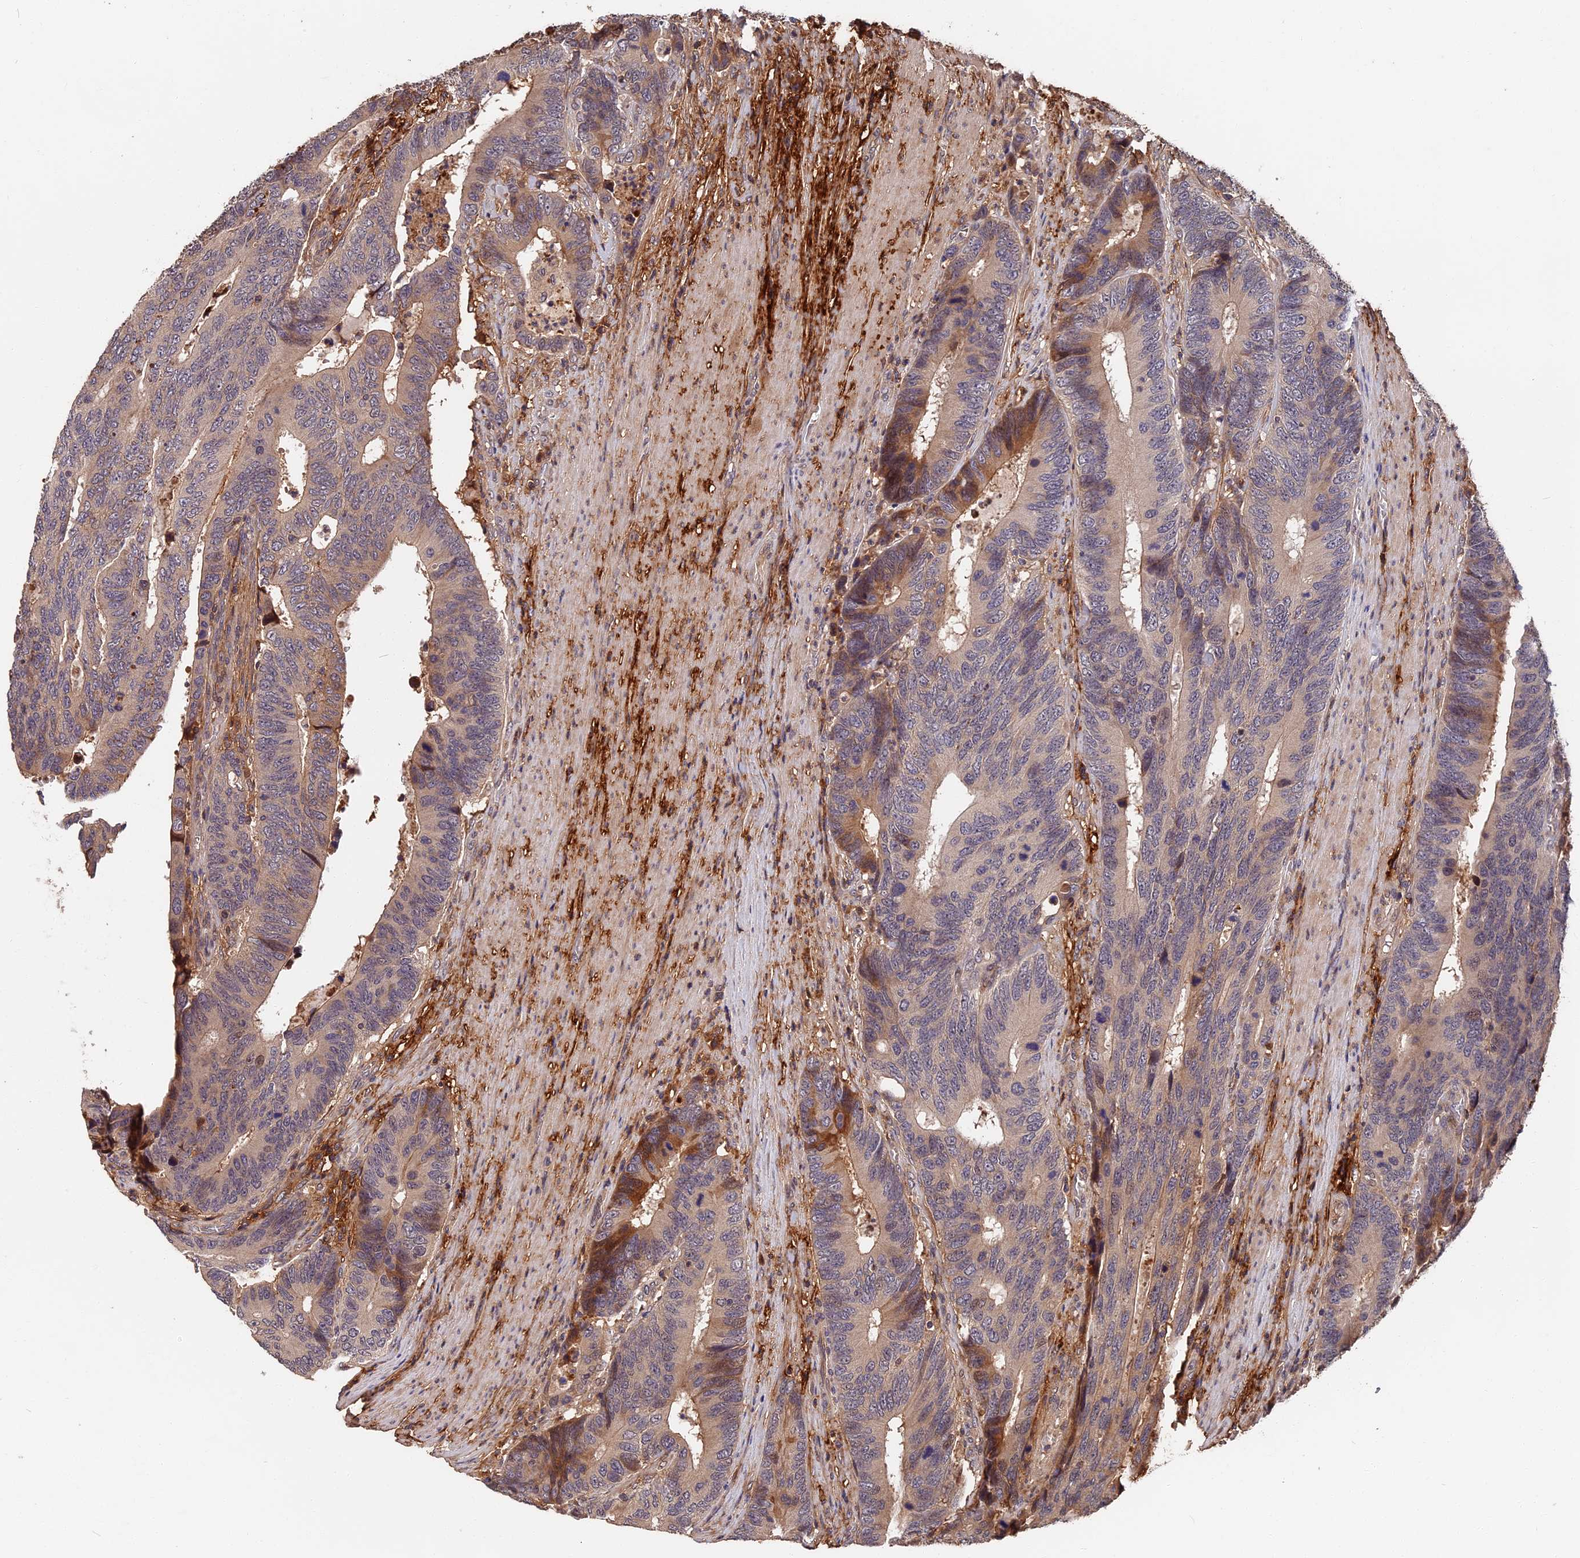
{"staining": {"intensity": "moderate", "quantity": "<25%", "location": "cytoplasmic/membranous"}, "tissue": "colorectal cancer", "cell_type": "Tumor cells", "image_type": "cancer", "snomed": [{"axis": "morphology", "description": "Adenocarcinoma, NOS"}, {"axis": "topography", "description": "Colon"}], "caption": "Protein staining demonstrates moderate cytoplasmic/membranous expression in about <25% of tumor cells in colorectal adenocarcinoma.", "gene": "ITIH1", "patient": {"sex": "male", "age": 87}}